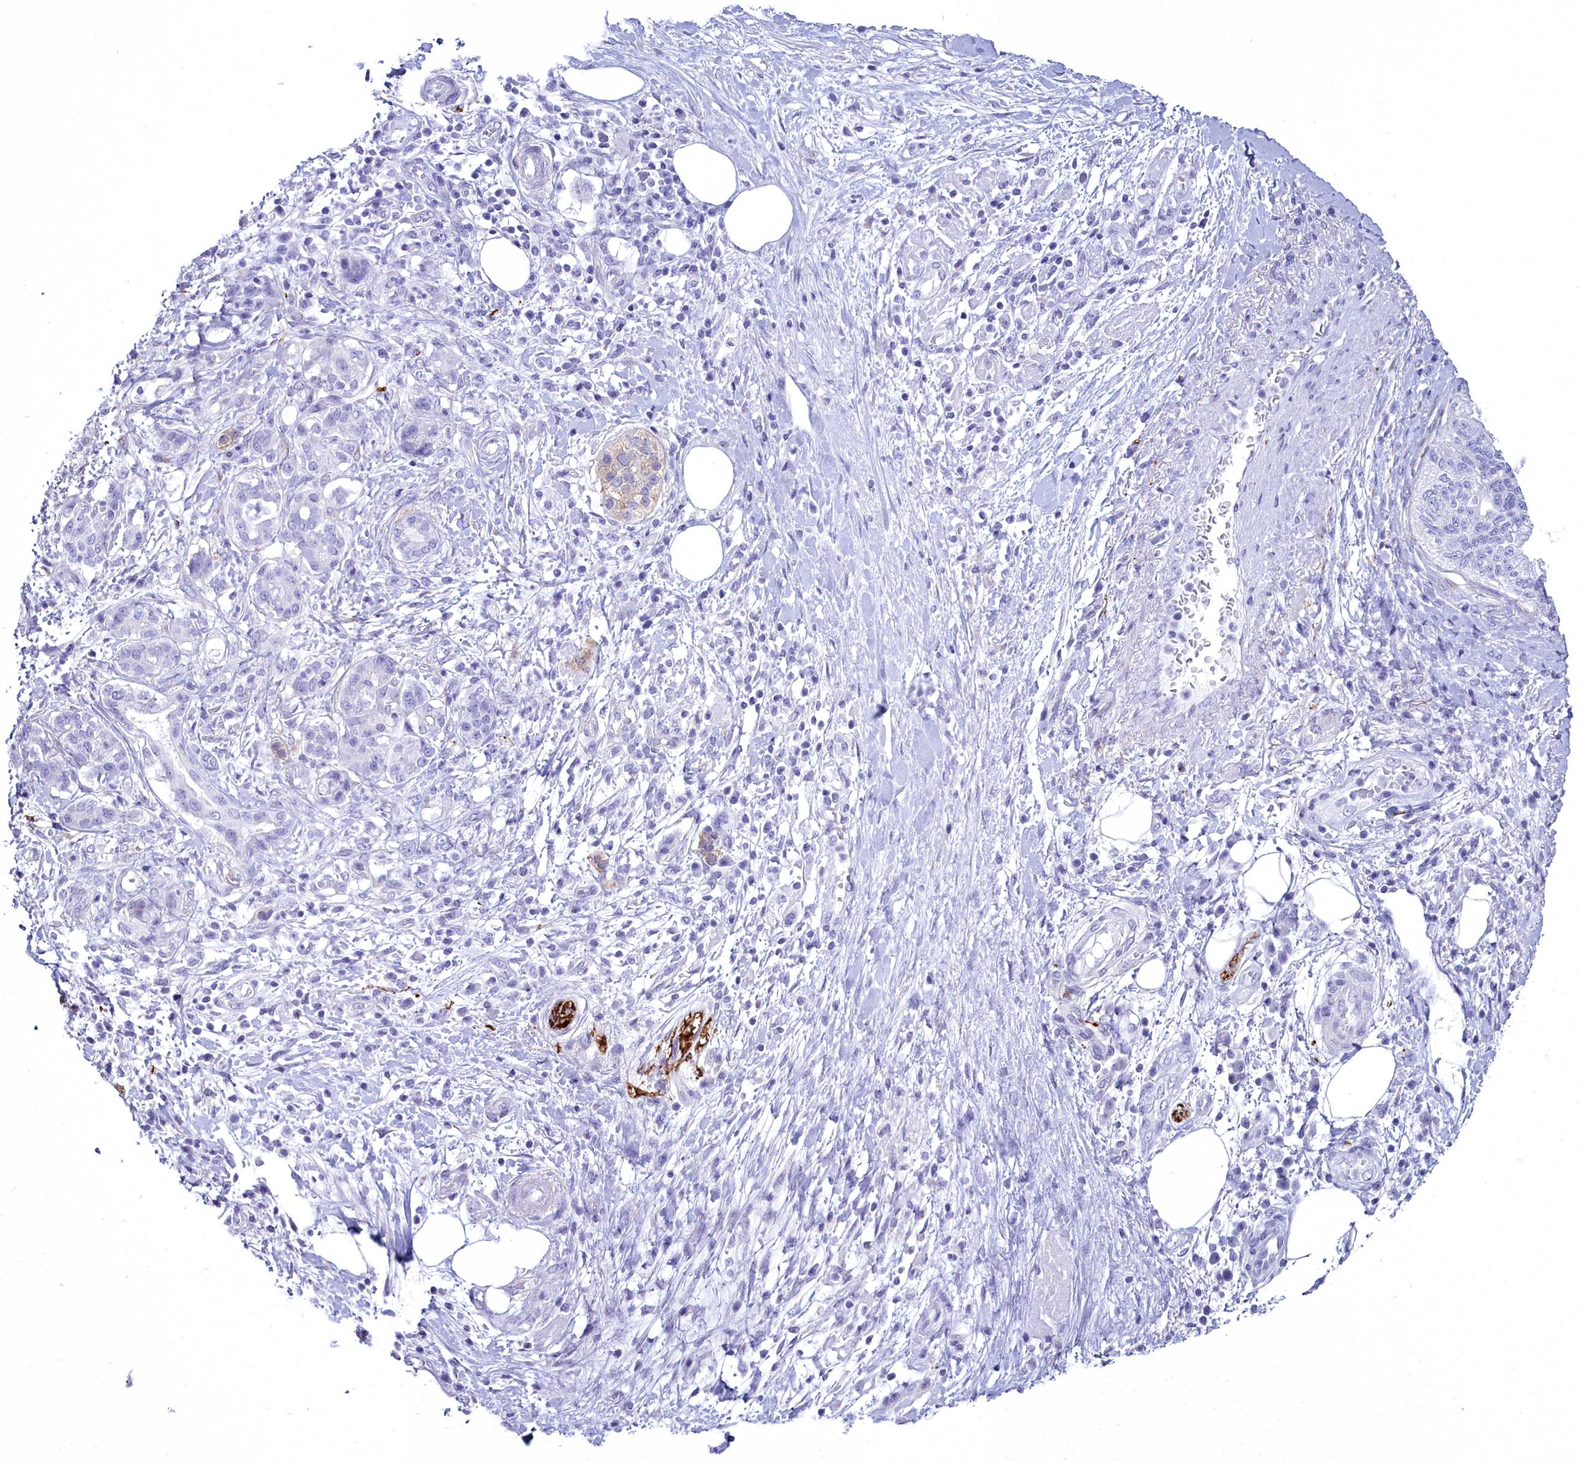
{"staining": {"intensity": "negative", "quantity": "none", "location": "none"}, "tissue": "pancreatic cancer", "cell_type": "Tumor cells", "image_type": "cancer", "snomed": [{"axis": "morphology", "description": "Adenocarcinoma, NOS"}, {"axis": "topography", "description": "Pancreas"}], "caption": "This photomicrograph is of pancreatic cancer (adenocarcinoma) stained with immunohistochemistry to label a protein in brown with the nuclei are counter-stained blue. There is no expression in tumor cells.", "gene": "MAP6", "patient": {"sex": "female", "age": 73}}